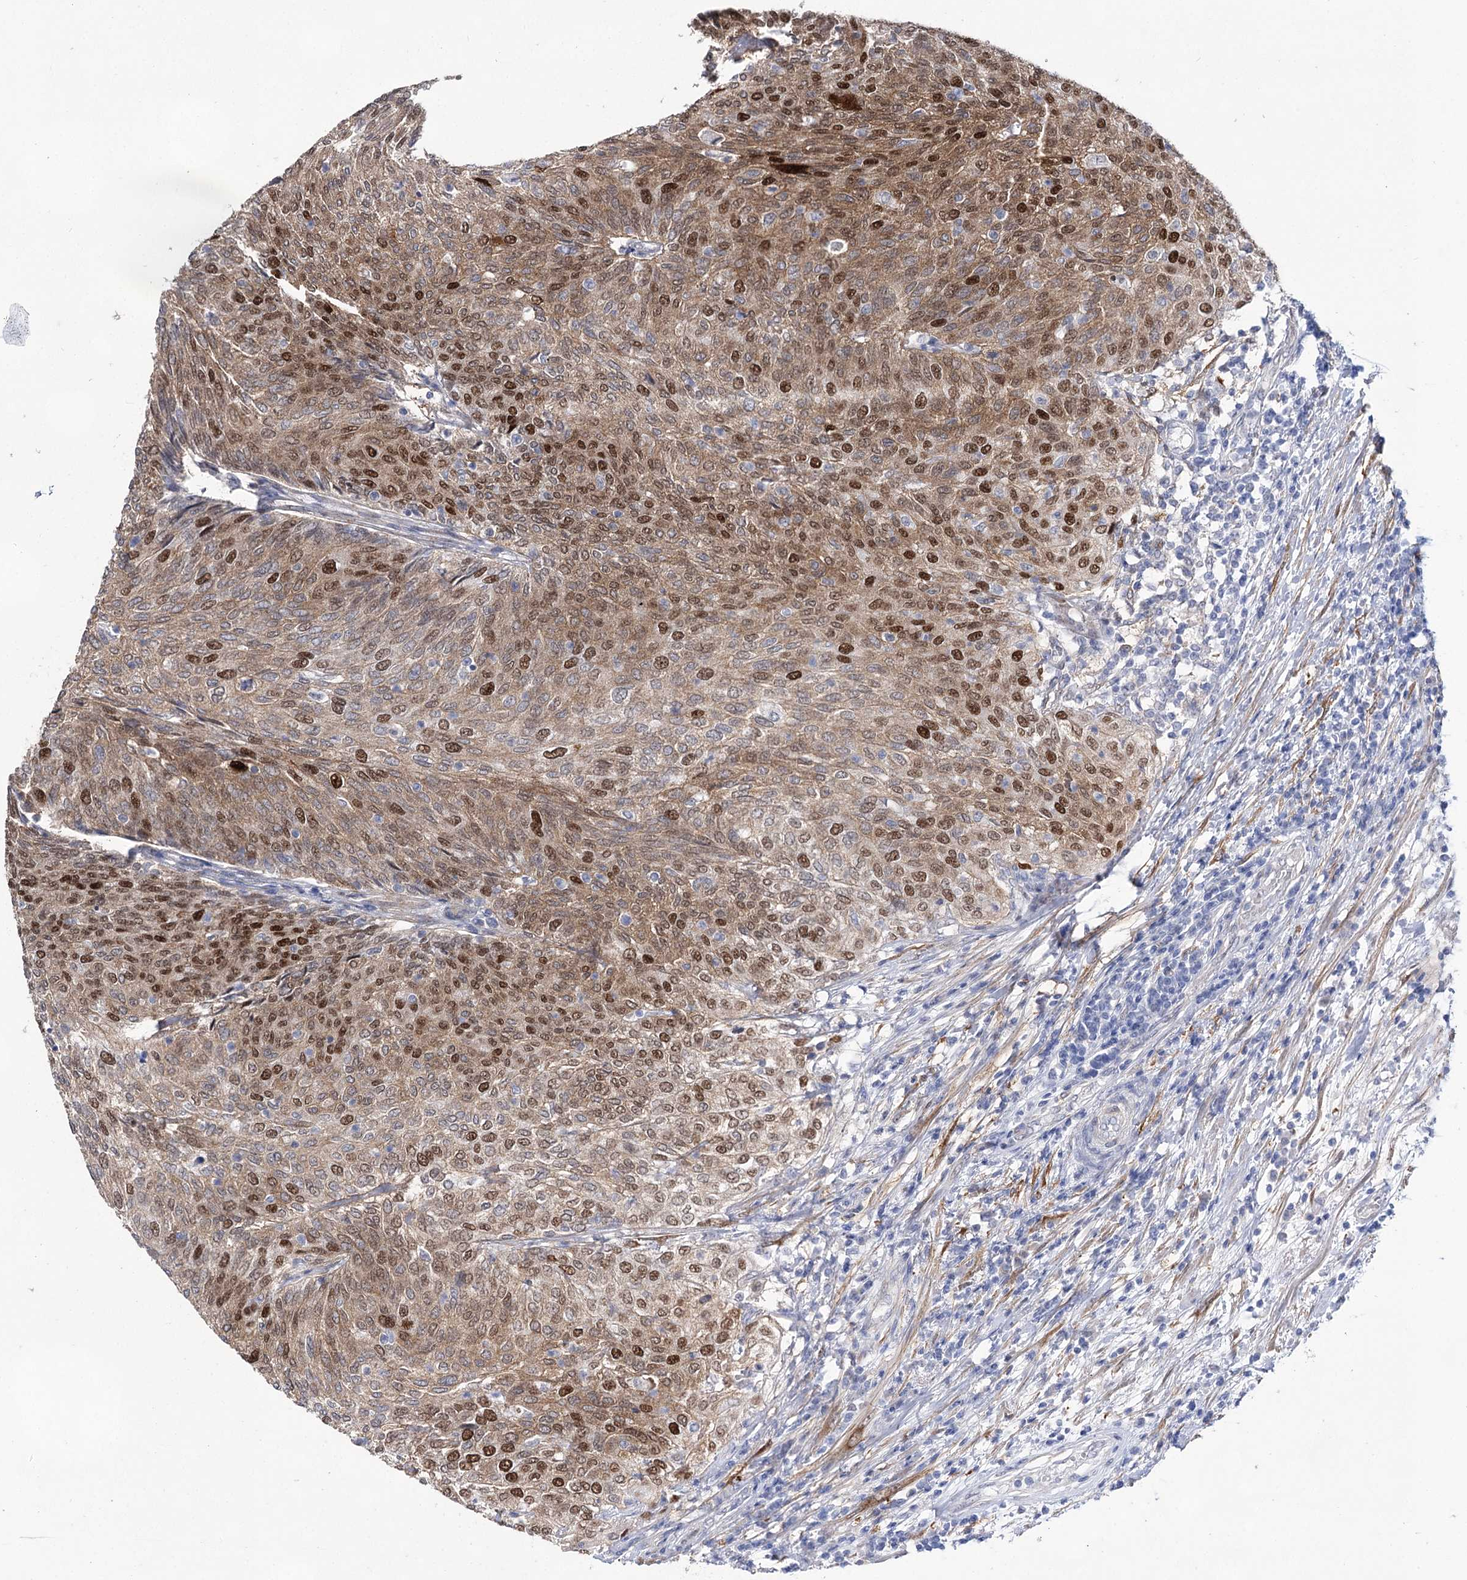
{"staining": {"intensity": "moderate", "quantity": ">75%", "location": "cytoplasmic/membranous,nuclear"}, "tissue": "urothelial cancer", "cell_type": "Tumor cells", "image_type": "cancer", "snomed": [{"axis": "morphology", "description": "Urothelial carcinoma, Low grade"}, {"axis": "topography", "description": "Urinary bladder"}], "caption": "A brown stain highlights moderate cytoplasmic/membranous and nuclear positivity of a protein in low-grade urothelial carcinoma tumor cells.", "gene": "UGDH", "patient": {"sex": "female", "age": 79}}